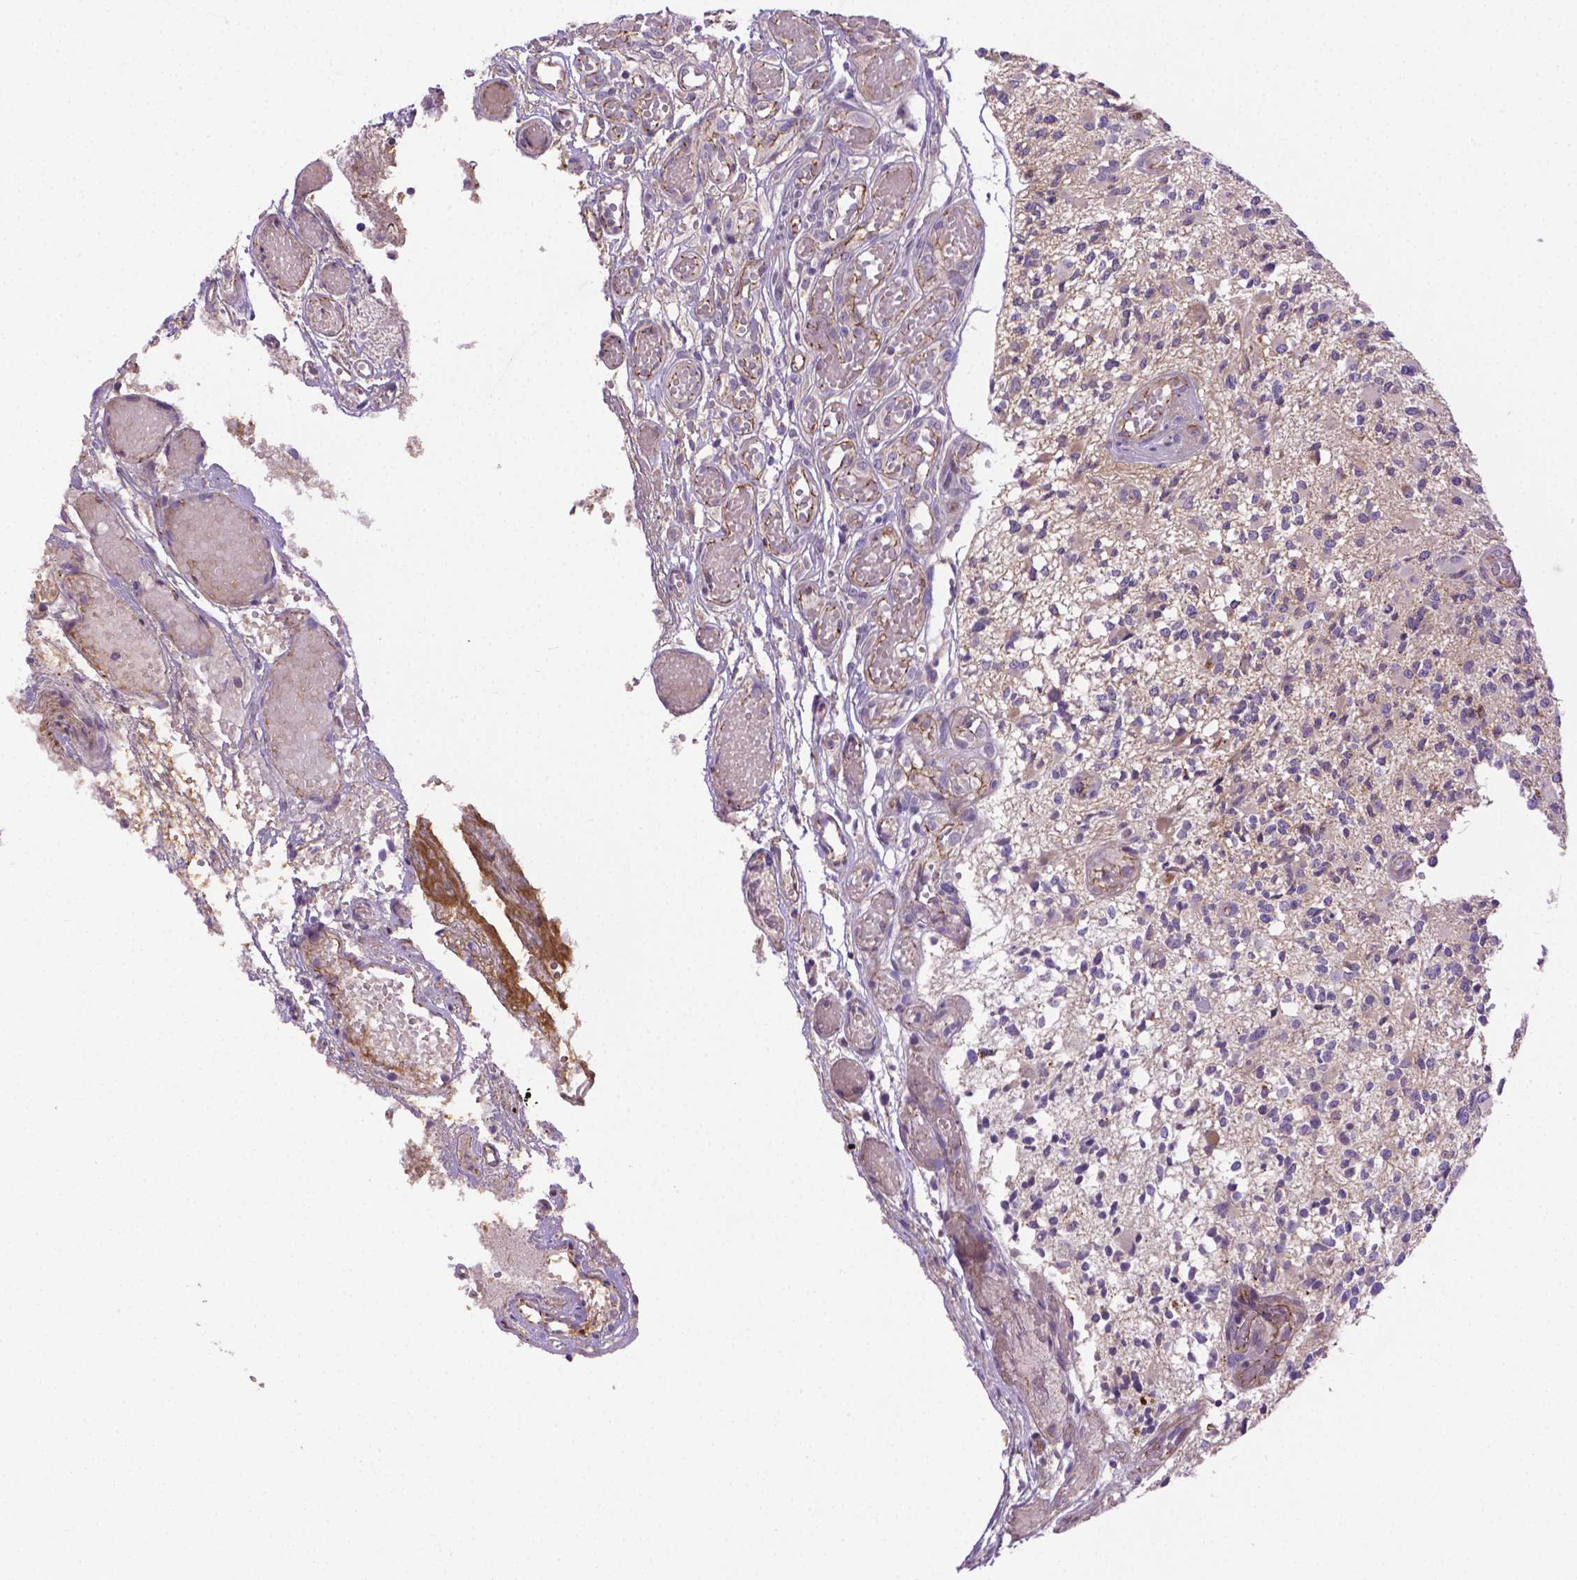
{"staining": {"intensity": "negative", "quantity": "none", "location": "none"}, "tissue": "glioma", "cell_type": "Tumor cells", "image_type": "cancer", "snomed": [{"axis": "morphology", "description": "Glioma, malignant, High grade"}, {"axis": "topography", "description": "Brain"}], "caption": "Photomicrograph shows no significant protein staining in tumor cells of glioma. The staining is performed using DAB (3,3'-diaminobenzidine) brown chromogen with nuclei counter-stained in using hematoxylin.", "gene": "CCER2", "patient": {"sex": "female", "age": 63}}